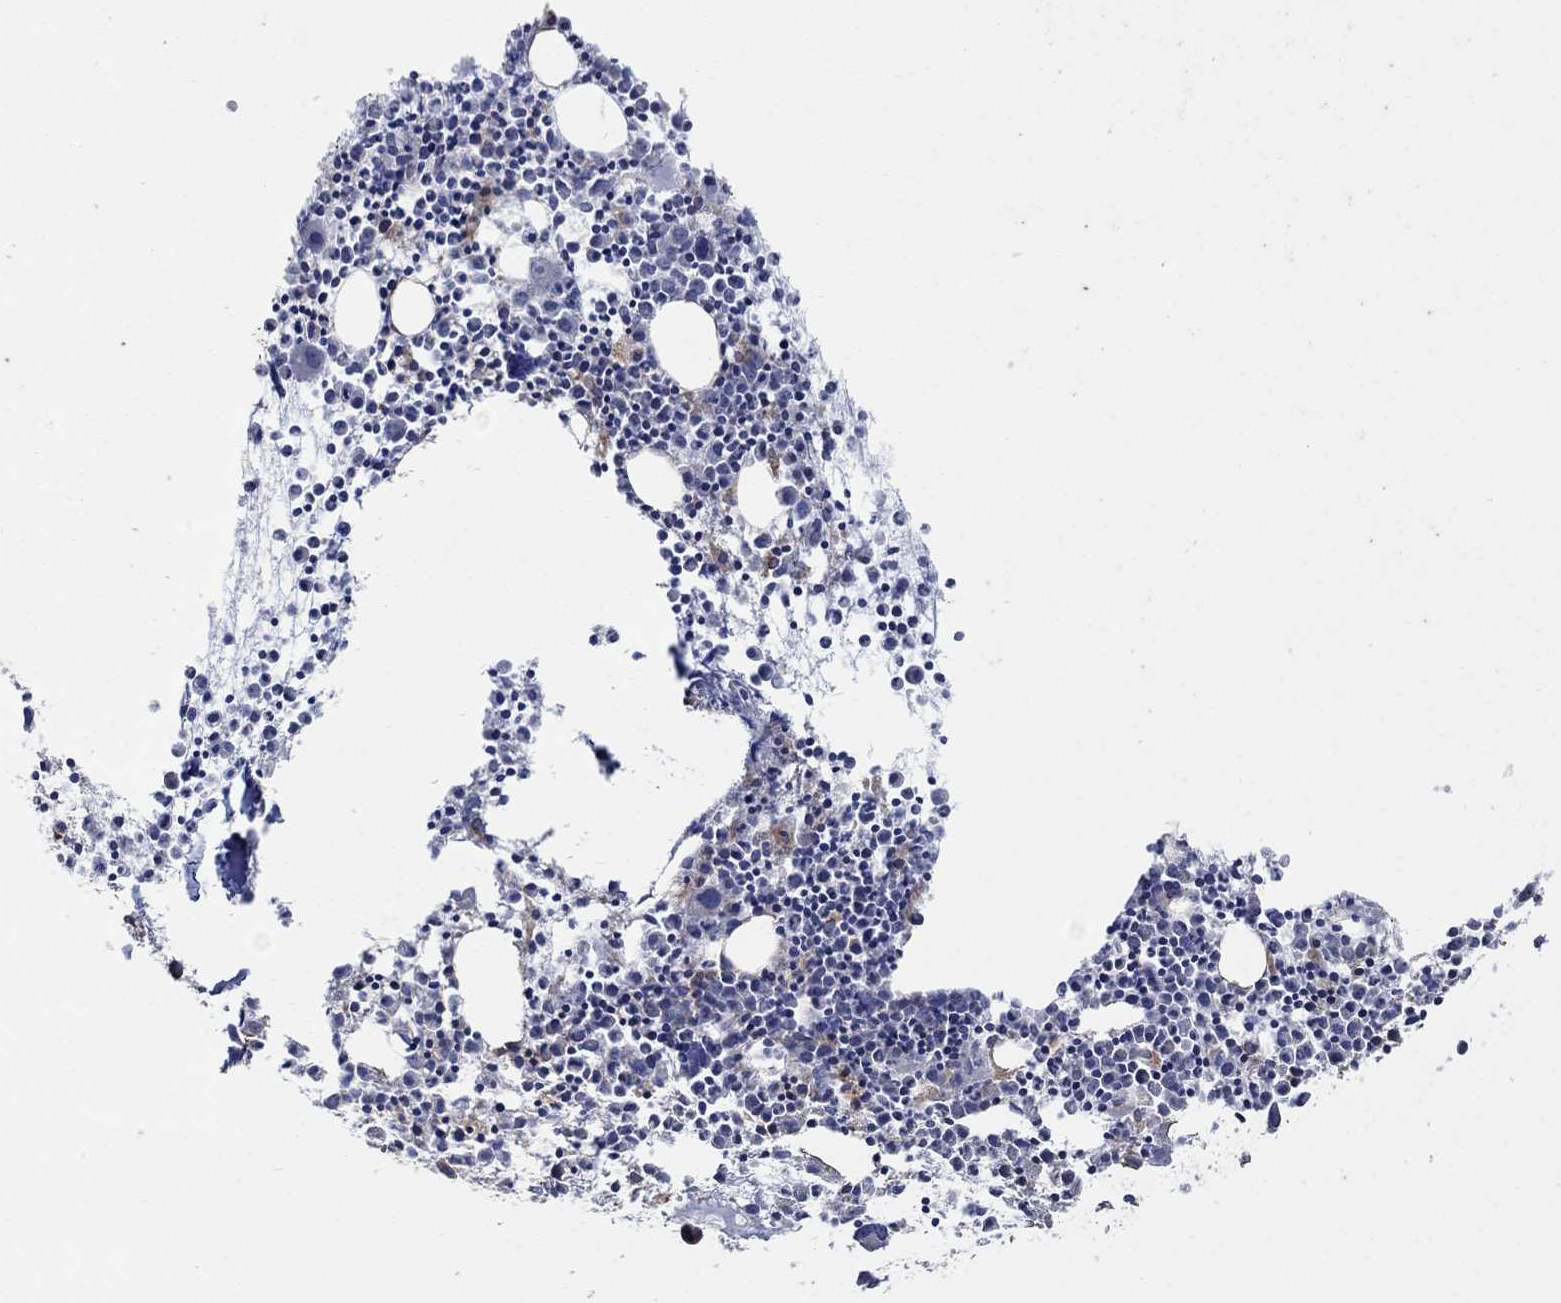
{"staining": {"intensity": "moderate", "quantity": "<25%", "location": "cytoplasmic/membranous"}, "tissue": "bone marrow", "cell_type": "Hematopoietic cells", "image_type": "normal", "snomed": [{"axis": "morphology", "description": "Normal tissue, NOS"}, {"axis": "morphology", "description": "Inflammation, NOS"}, {"axis": "topography", "description": "Bone marrow"}], "caption": "Hematopoietic cells reveal moderate cytoplasmic/membranous expression in about <25% of cells in unremarkable bone marrow.", "gene": "NCEH1", "patient": {"sex": "male", "age": 3}}